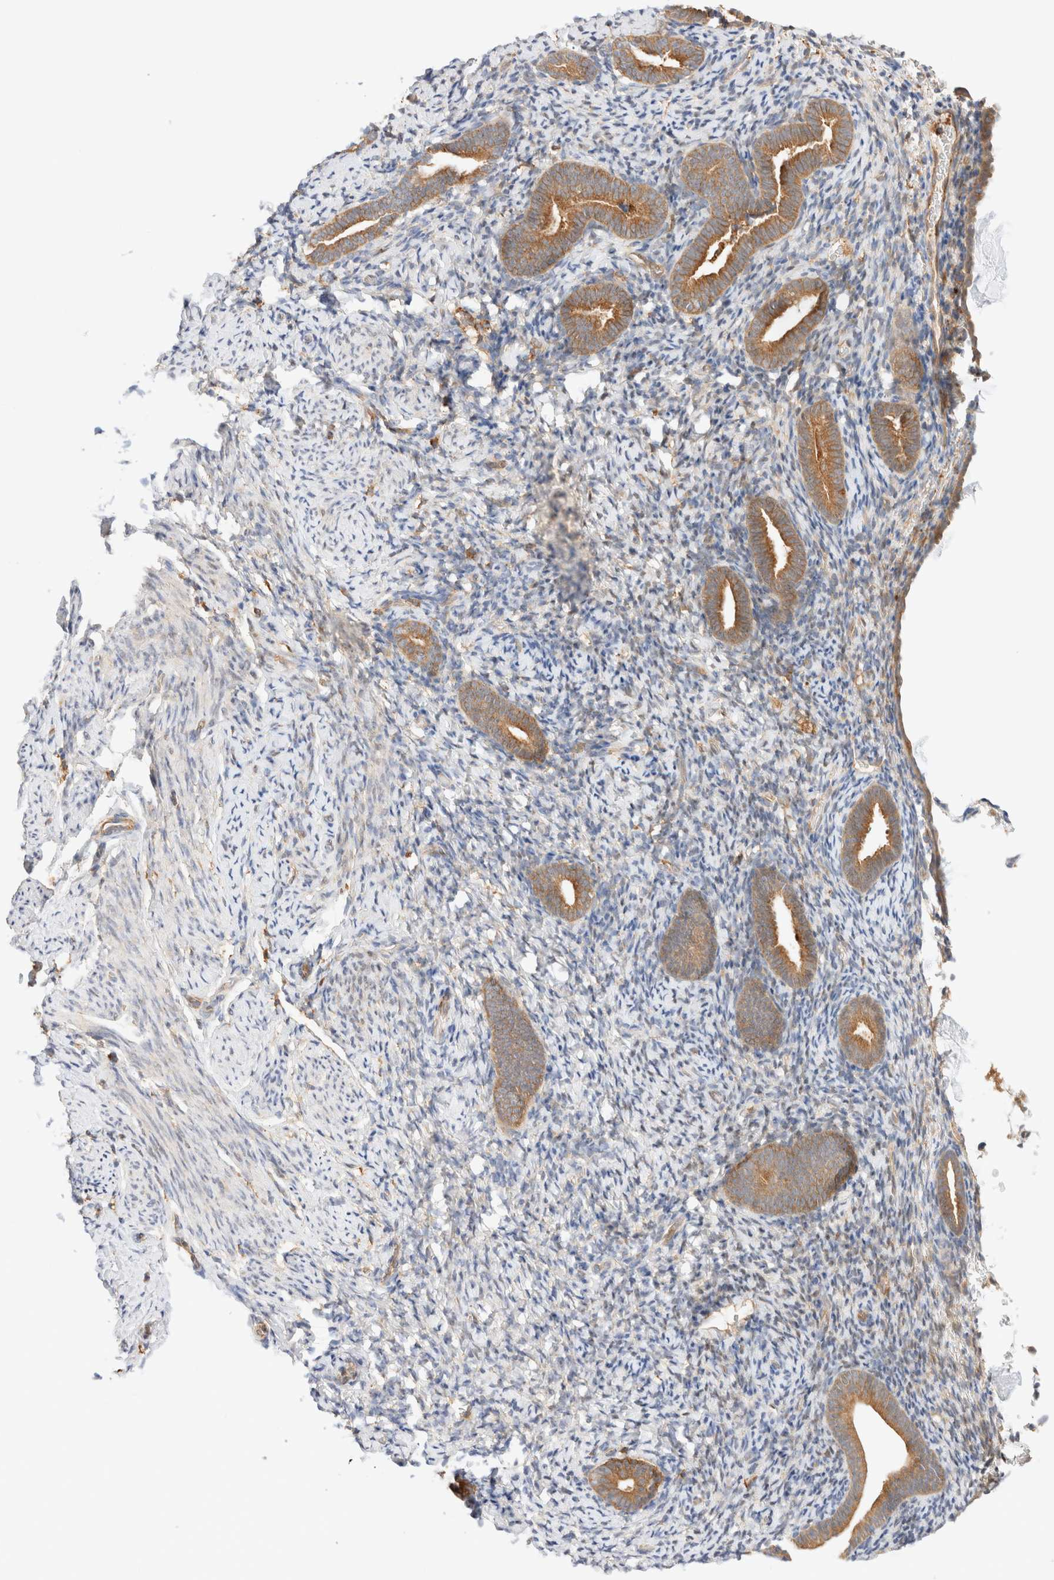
{"staining": {"intensity": "moderate", "quantity": "<25%", "location": "cytoplasmic/membranous"}, "tissue": "endometrium", "cell_type": "Cells in endometrial stroma", "image_type": "normal", "snomed": [{"axis": "morphology", "description": "Normal tissue, NOS"}, {"axis": "topography", "description": "Endometrium"}], "caption": "Protein expression analysis of normal endometrium shows moderate cytoplasmic/membranous staining in approximately <25% of cells in endometrial stroma. Using DAB (brown) and hematoxylin (blue) stains, captured at high magnification using brightfield microscopy.", "gene": "RABEP1", "patient": {"sex": "female", "age": 51}}